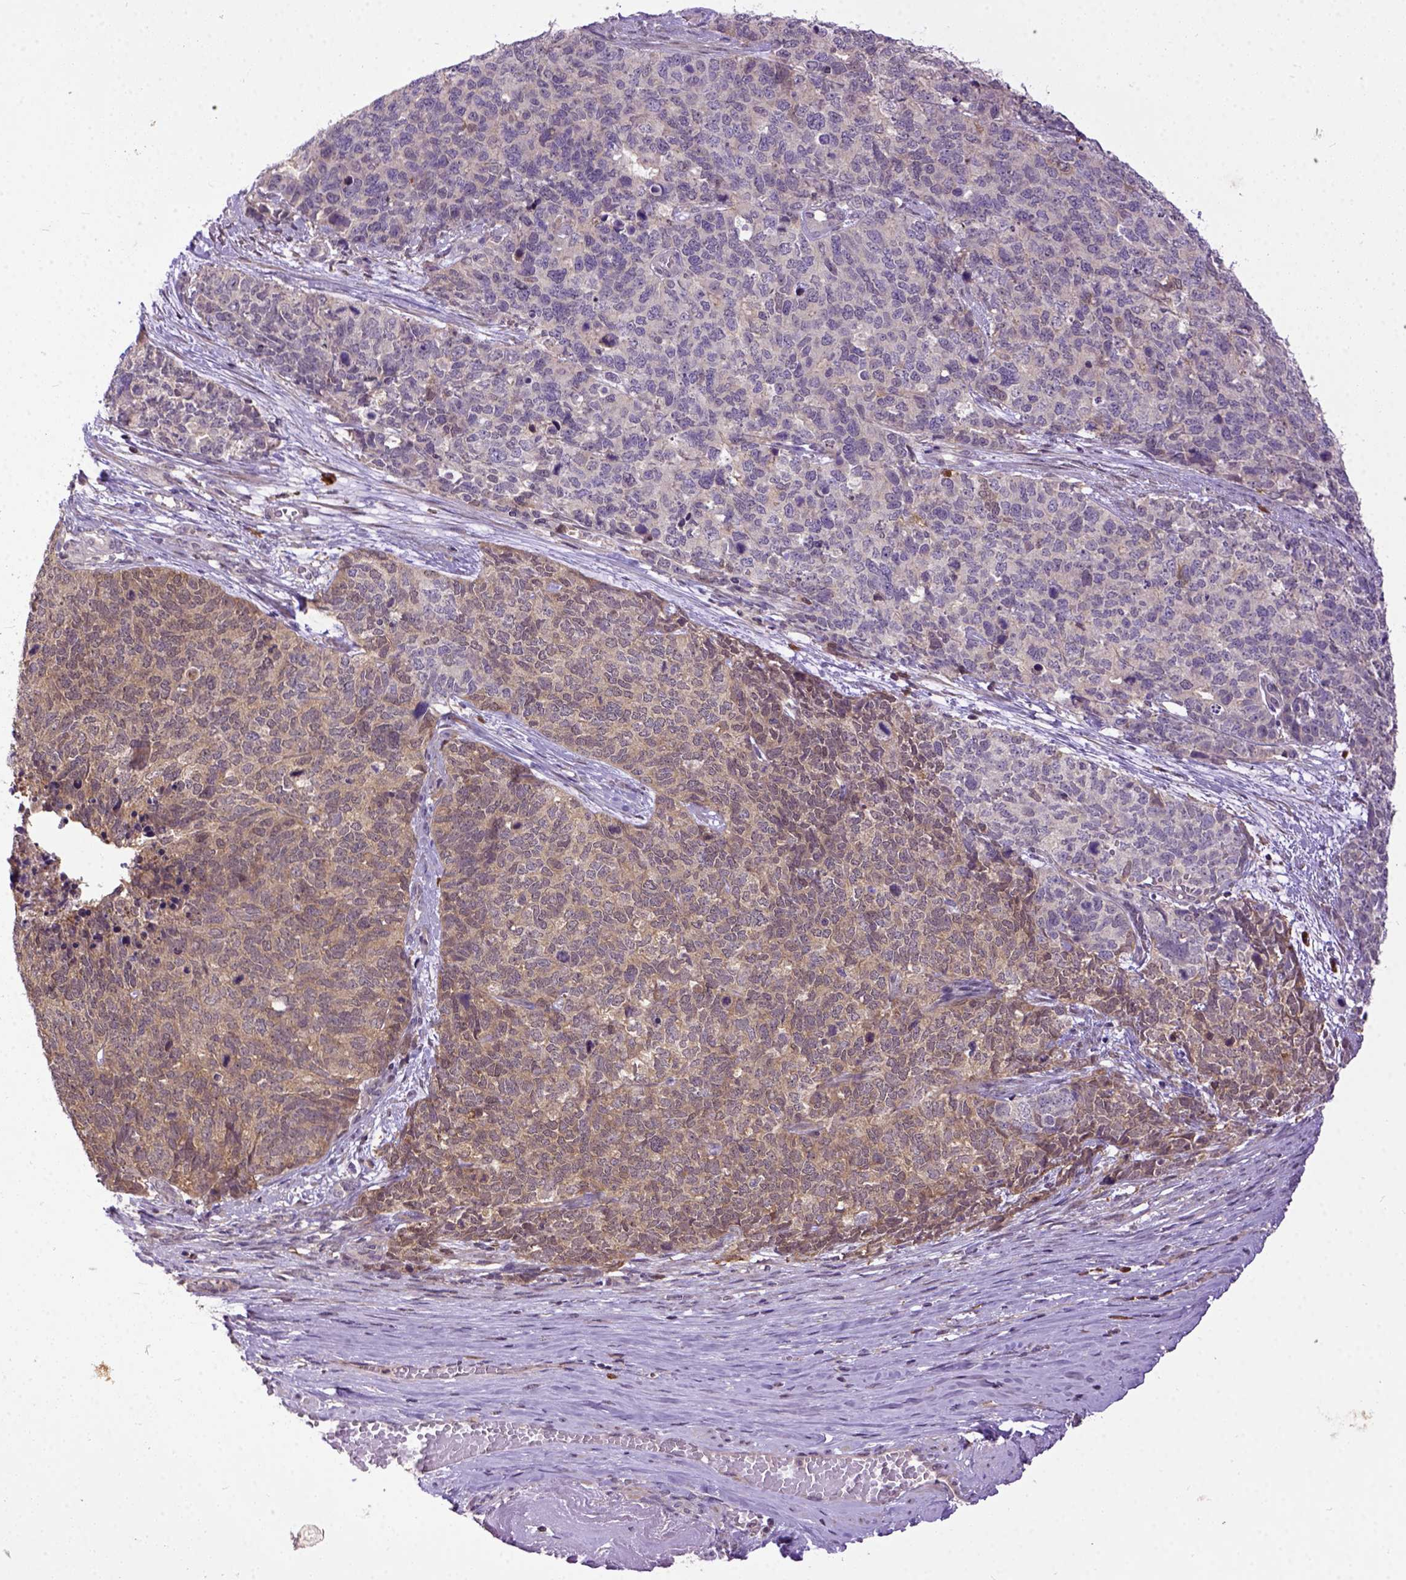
{"staining": {"intensity": "moderate", "quantity": "25%-75%", "location": "cytoplasmic/membranous"}, "tissue": "cervical cancer", "cell_type": "Tumor cells", "image_type": "cancer", "snomed": [{"axis": "morphology", "description": "Squamous cell carcinoma, NOS"}, {"axis": "topography", "description": "Cervix"}], "caption": "Protein analysis of squamous cell carcinoma (cervical) tissue shows moderate cytoplasmic/membranous positivity in approximately 25%-75% of tumor cells. (DAB (3,3'-diaminobenzidine) IHC, brown staining for protein, blue staining for nuclei).", "gene": "CPNE1", "patient": {"sex": "female", "age": 63}}